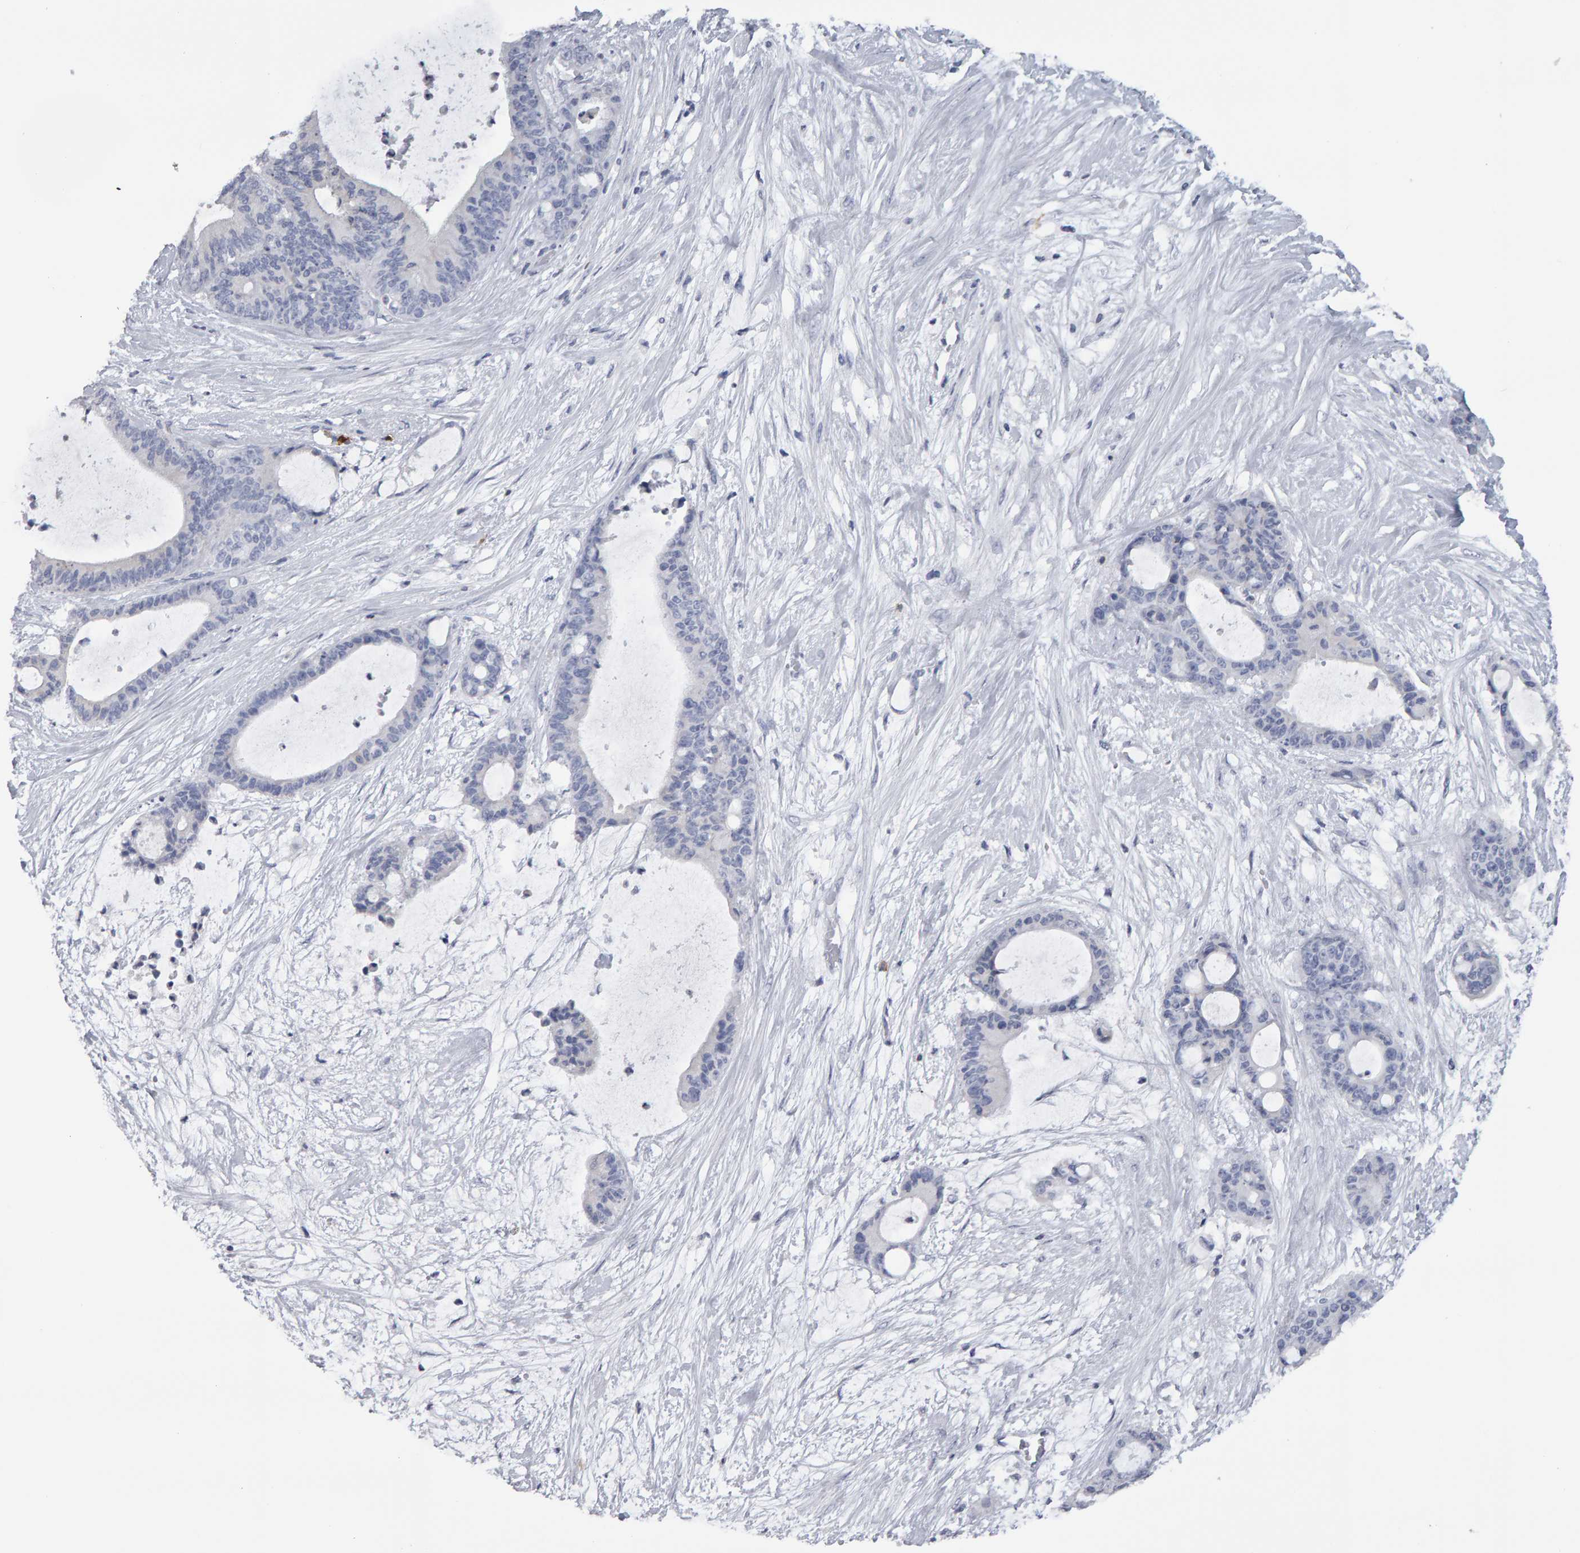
{"staining": {"intensity": "negative", "quantity": "none", "location": "none"}, "tissue": "liver cancer", "cell_type": "Tumor cells", "image_type": "cancer", "snomed": [{"axis": "morphology", "description": "Cholangiocarcinoma"}, {"axis": "topography", "description": "Liver"}], "caption": "This is an immunohistochemistry photomicrograph of human cholangiocarcinoma (liver). There is no staining in tumor cells.", "gene": "CD38", "patient": {"sex": "female", "age": 73}}